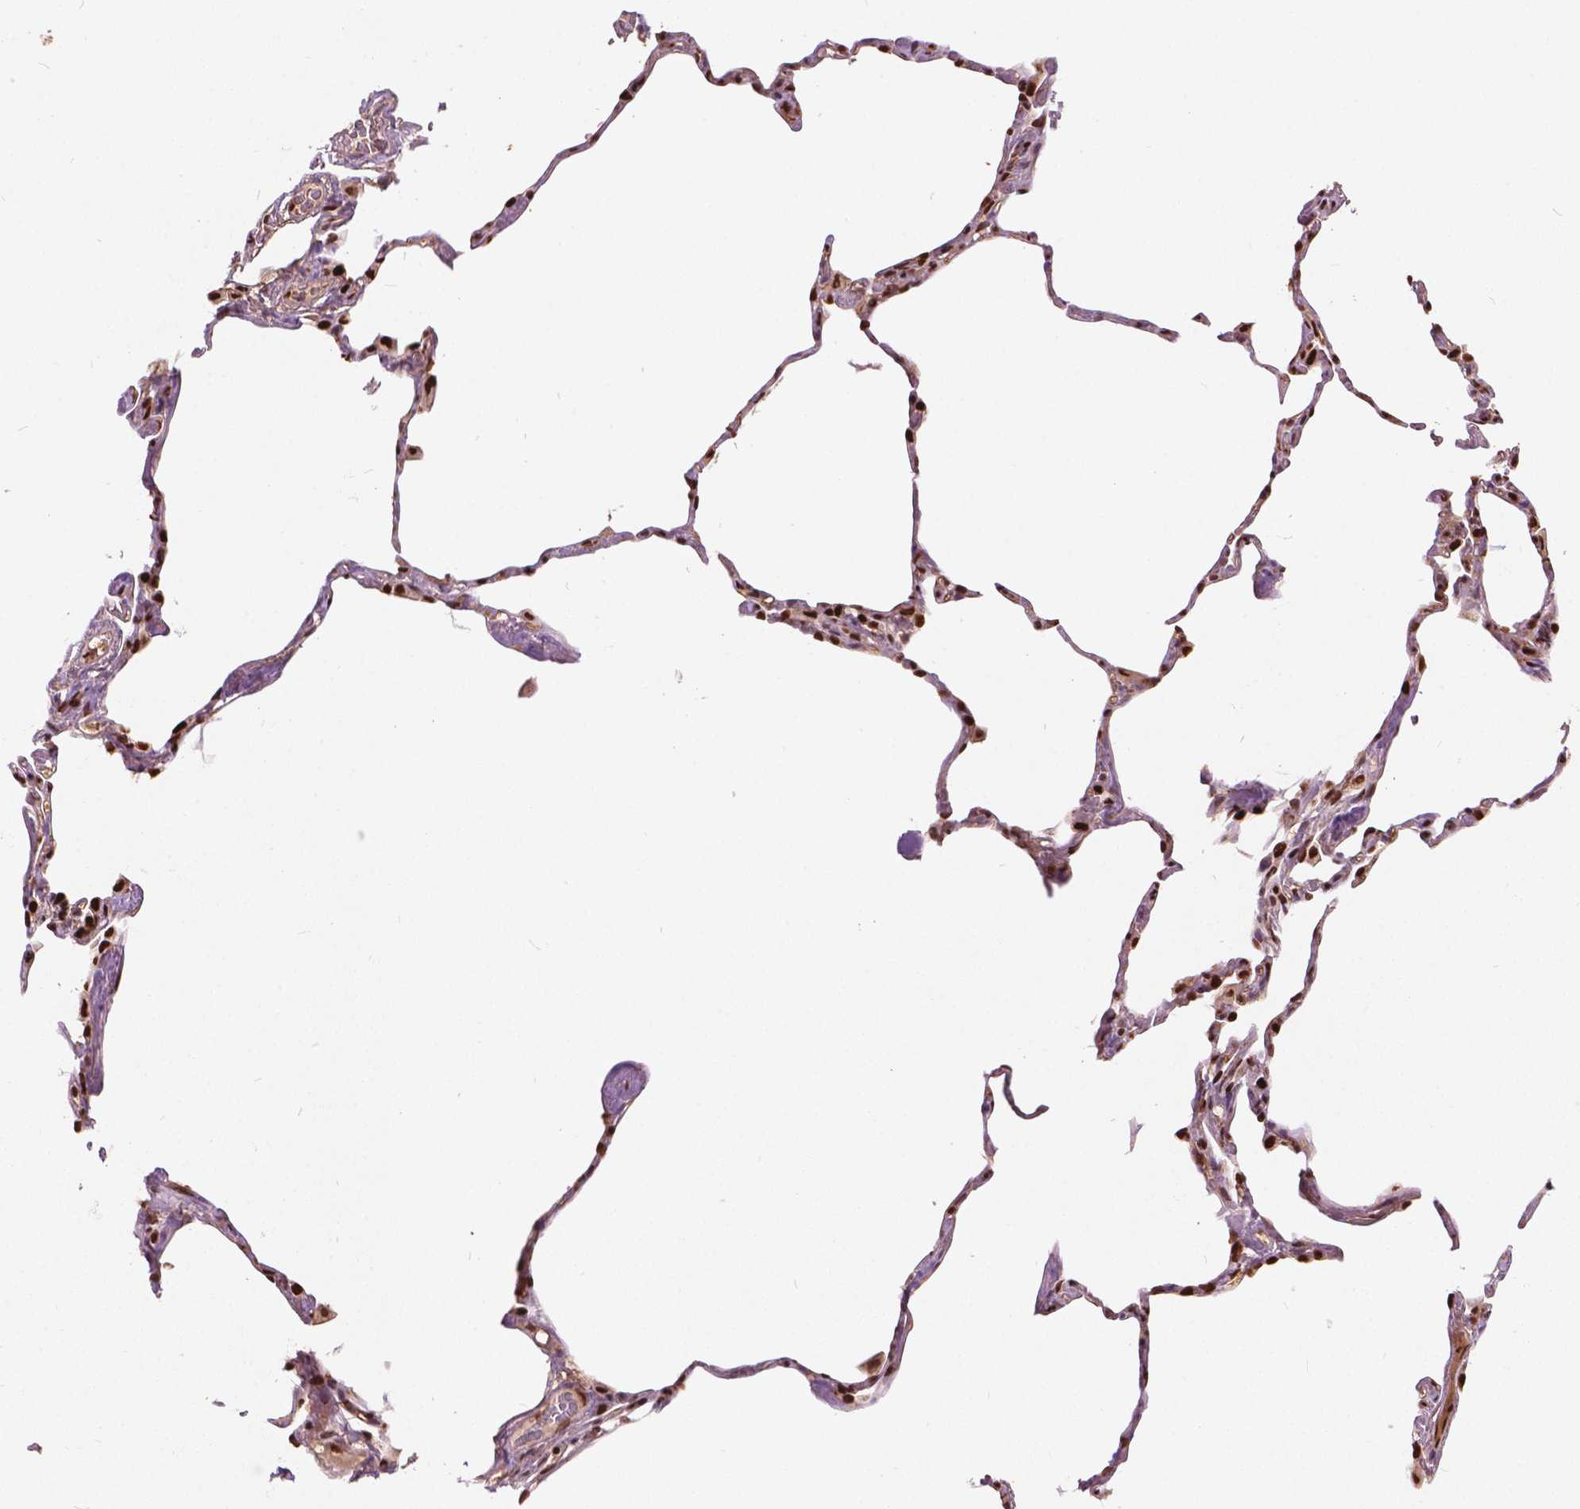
{"staining": {"intensity": "strong", "quantity": "25%-75%", "location": "nuclear"}, "tissue": "lung", "cell_type": "Alveolar cells", "image_type": "normal", "snomed": [{"axis": "morphology", "description": "Normal tissue, NOS"}, {"axis": "topography", "description": "Lung"}], "caption": "Immunohistochemistry (IHC) micrograph of benign lung: lung stained using immunohistochemistry displays high levels of strong protein expression localized specifically in the nuclear of alveolar cells, appearing as a nuclear brown color.", "gene": "ANP32A", "patient": {"sex": "male", "age": 65}}